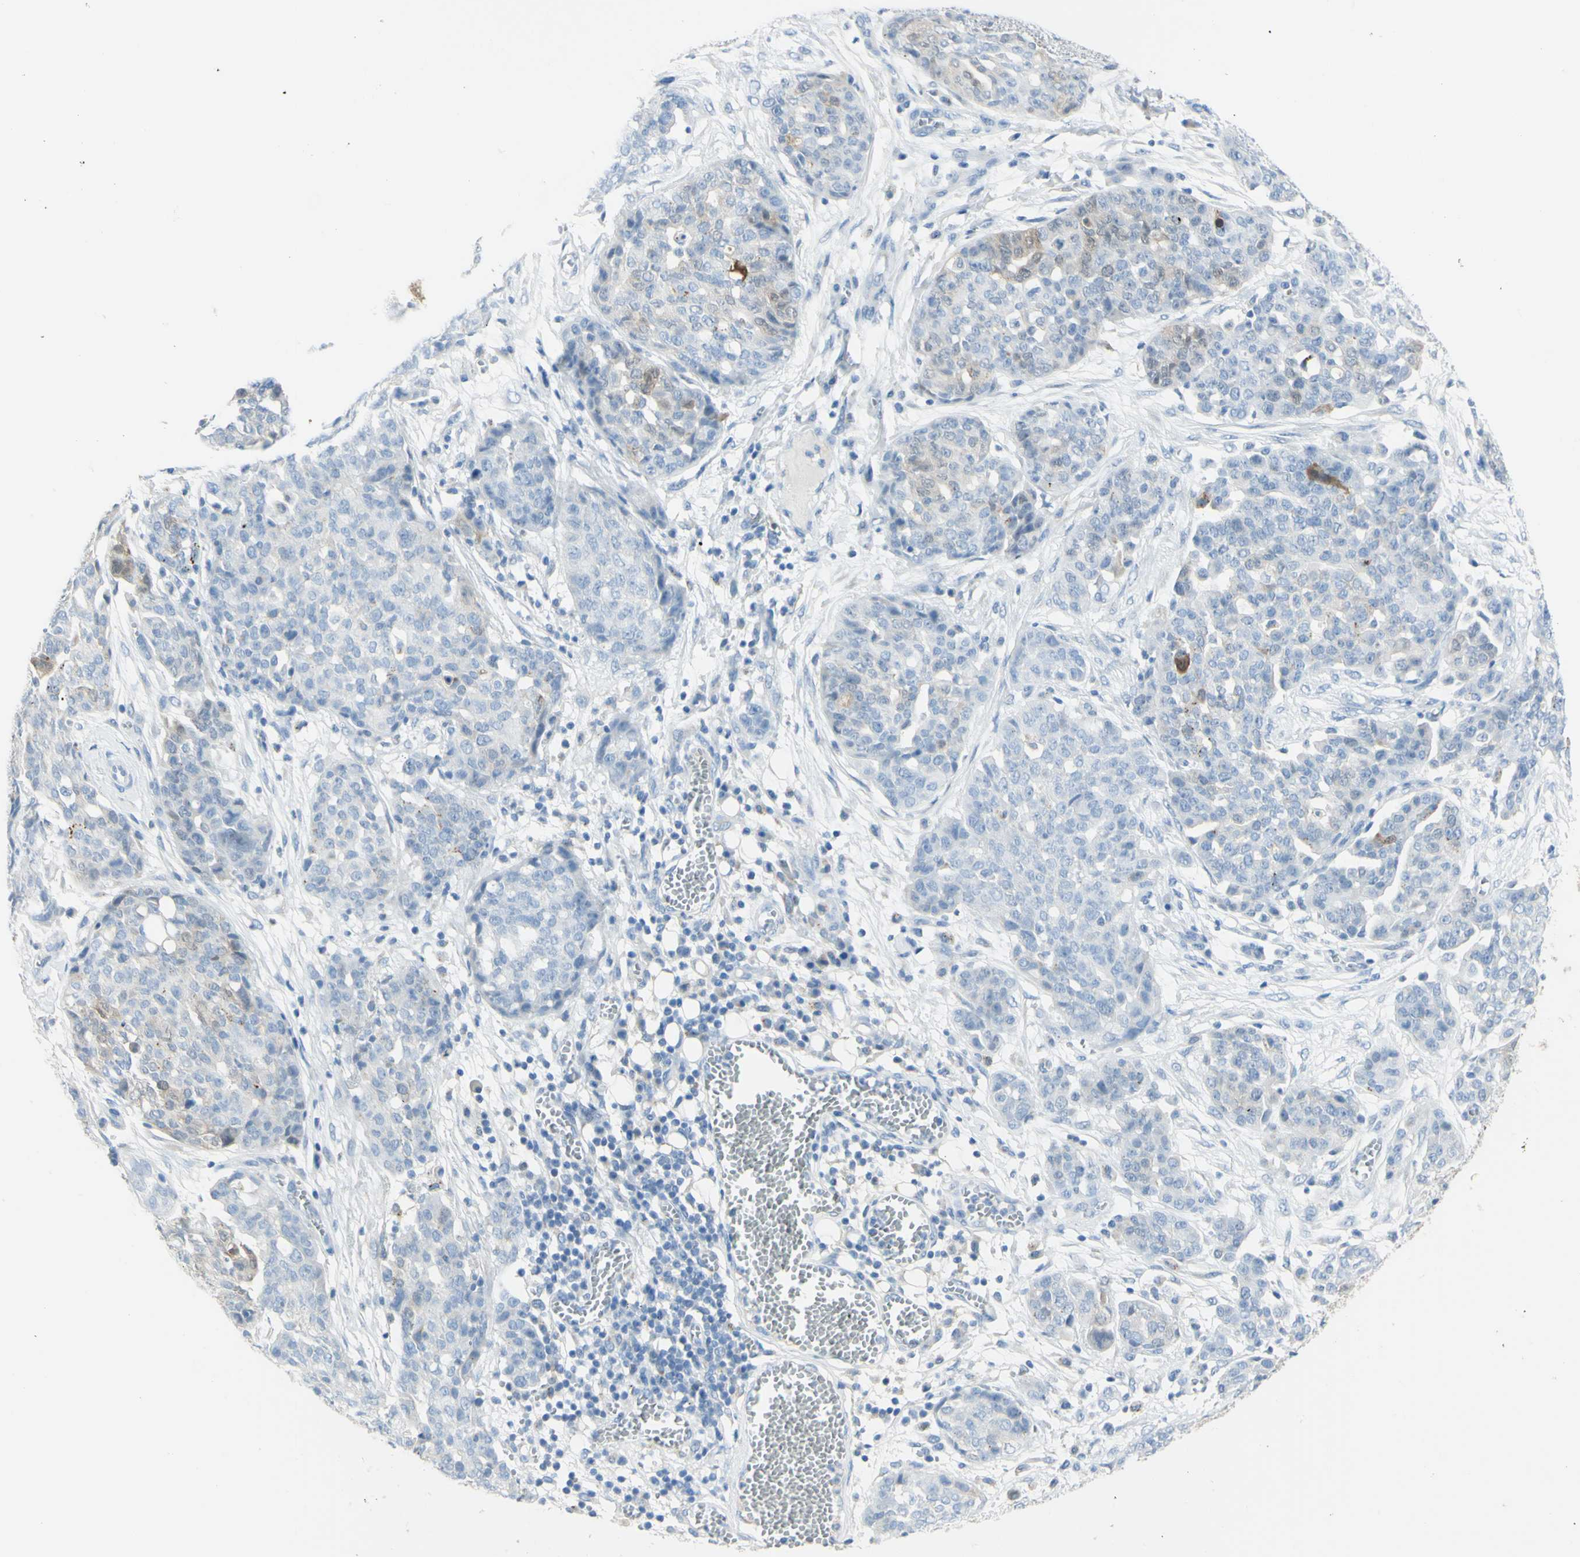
{"staining": {"intensity": "weak", "quantity": "<25%", "location": "cytoplasmic/membranous"}, "tissue": "ovarian cancer", "cell_type": "Tumor cells", "image_type": "cancer", "snomed": [{"axis": "morphology", "description": "Cystadenocarcinoma, serous, NOS"}, {"axis": "topography", "description": "Soft tissue"}, {"axis": "topography", "description": "Ovary"}], "caption": "An immunohistochemistry histopathology image of serous cystadenocarcinoma (ovarian) is shown. There is no staining in tumor cells of serous cystadenocarcinoma (ovarian).", "gene": "TSPAN1", "patient": {"sex": "female", "age": 57}}